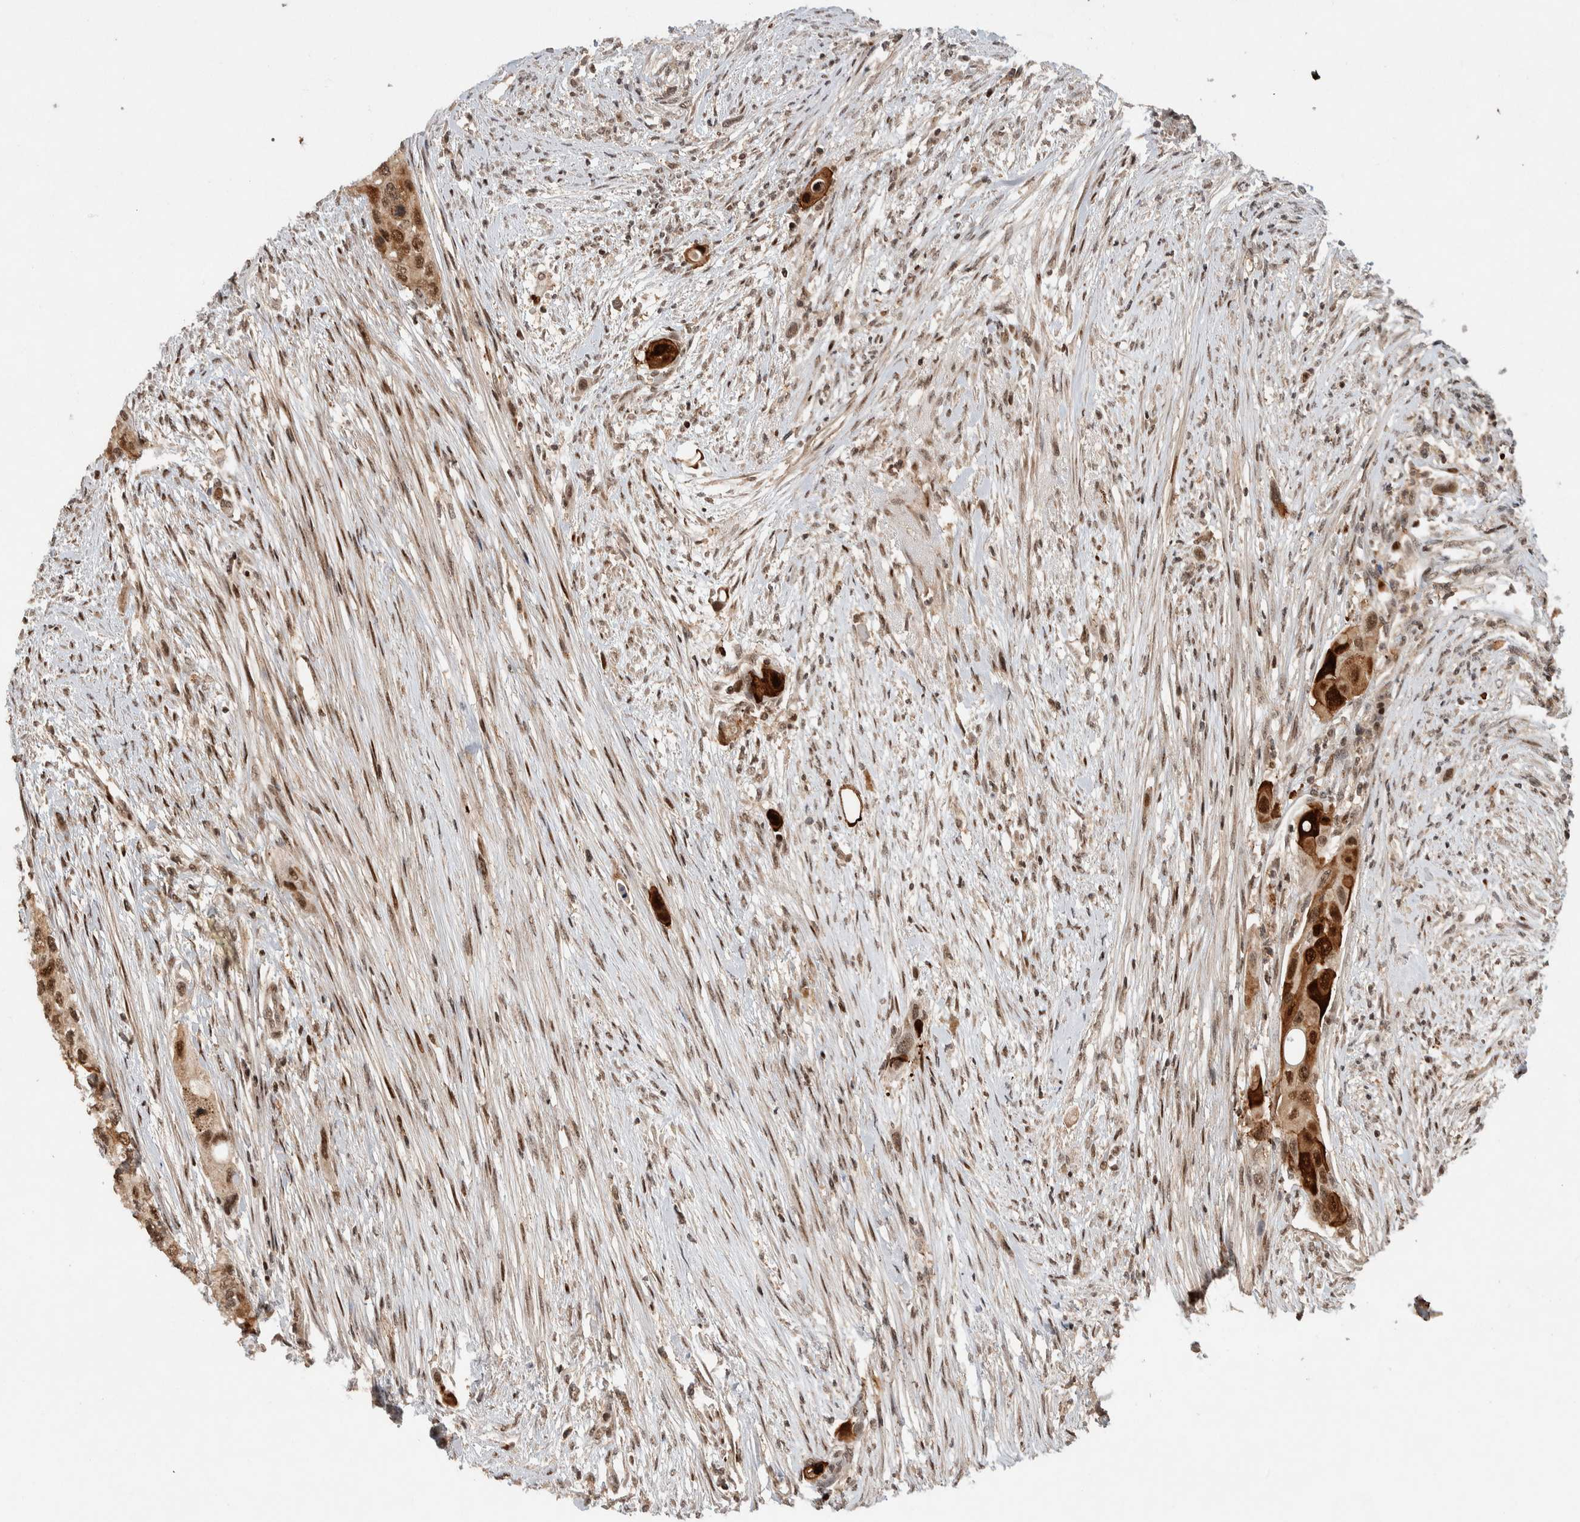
{"staining": {"intensity": "moderate", "quantity": ">75%", "location": "cytoplasmic/membranous,nuclear"}, "tissue": "urothelial cancer", "cell_type": "Tumor cells", "image_type": "cancer", "snomed": [{"axis": "morphology", "description": "Urothelial carcinoma, High grade"}, {"axis": "topography", "description": "Urinary bladder"}], "caption": "This histopathology image demonstrates high-grade urothelial carcinoma stained with immunohistochemistry to label a protein in brown. The cytoplasmic/membranous and nuclear of tumor cells show moderate positivity for the protein. Nuclei are counter-stained blue.", "gene": "ZNF521", "patient": {"sex": "female", "age": 56}}